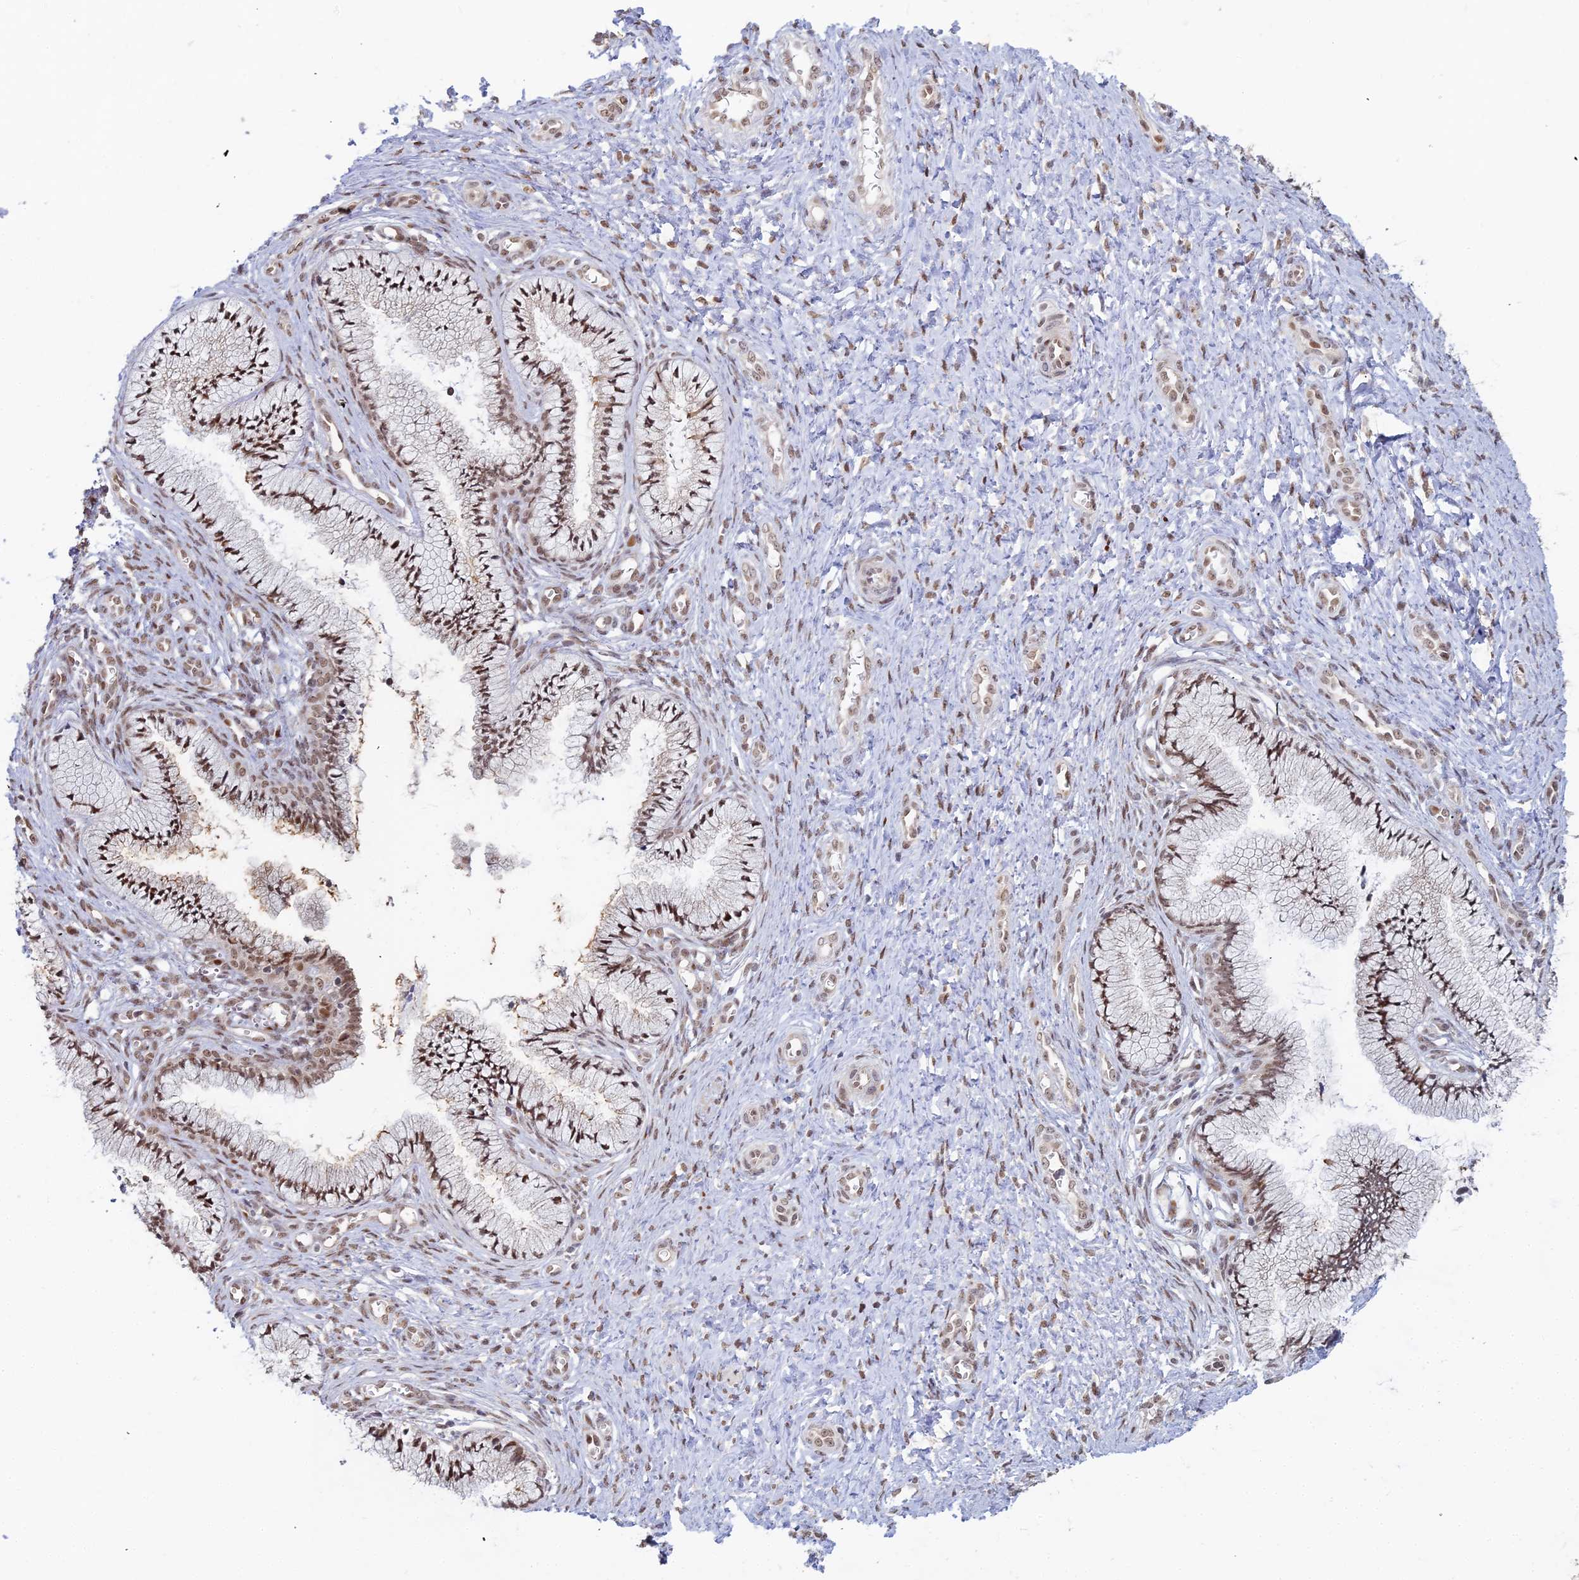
{"staining": {"intensity": "moderate", "quantity": ">75%", "location": "cytoplasmic/membranous"}, "tissue": "cervix", "cell_type": "Glandular cells", "image_type": "normal", "snomed": [{"axis": "morphology", "description": "Normal tissue, NOS"}, {"axis": "topography", "description": "Cervix"}], "caption": "Protein expression analysis of normal cervix exhibits moderate cytoplasmic/membranous expression in approximately >75% of glandular cells.", "gene": "ABCA2", "patient": {"sex": "female", "age": 36}}